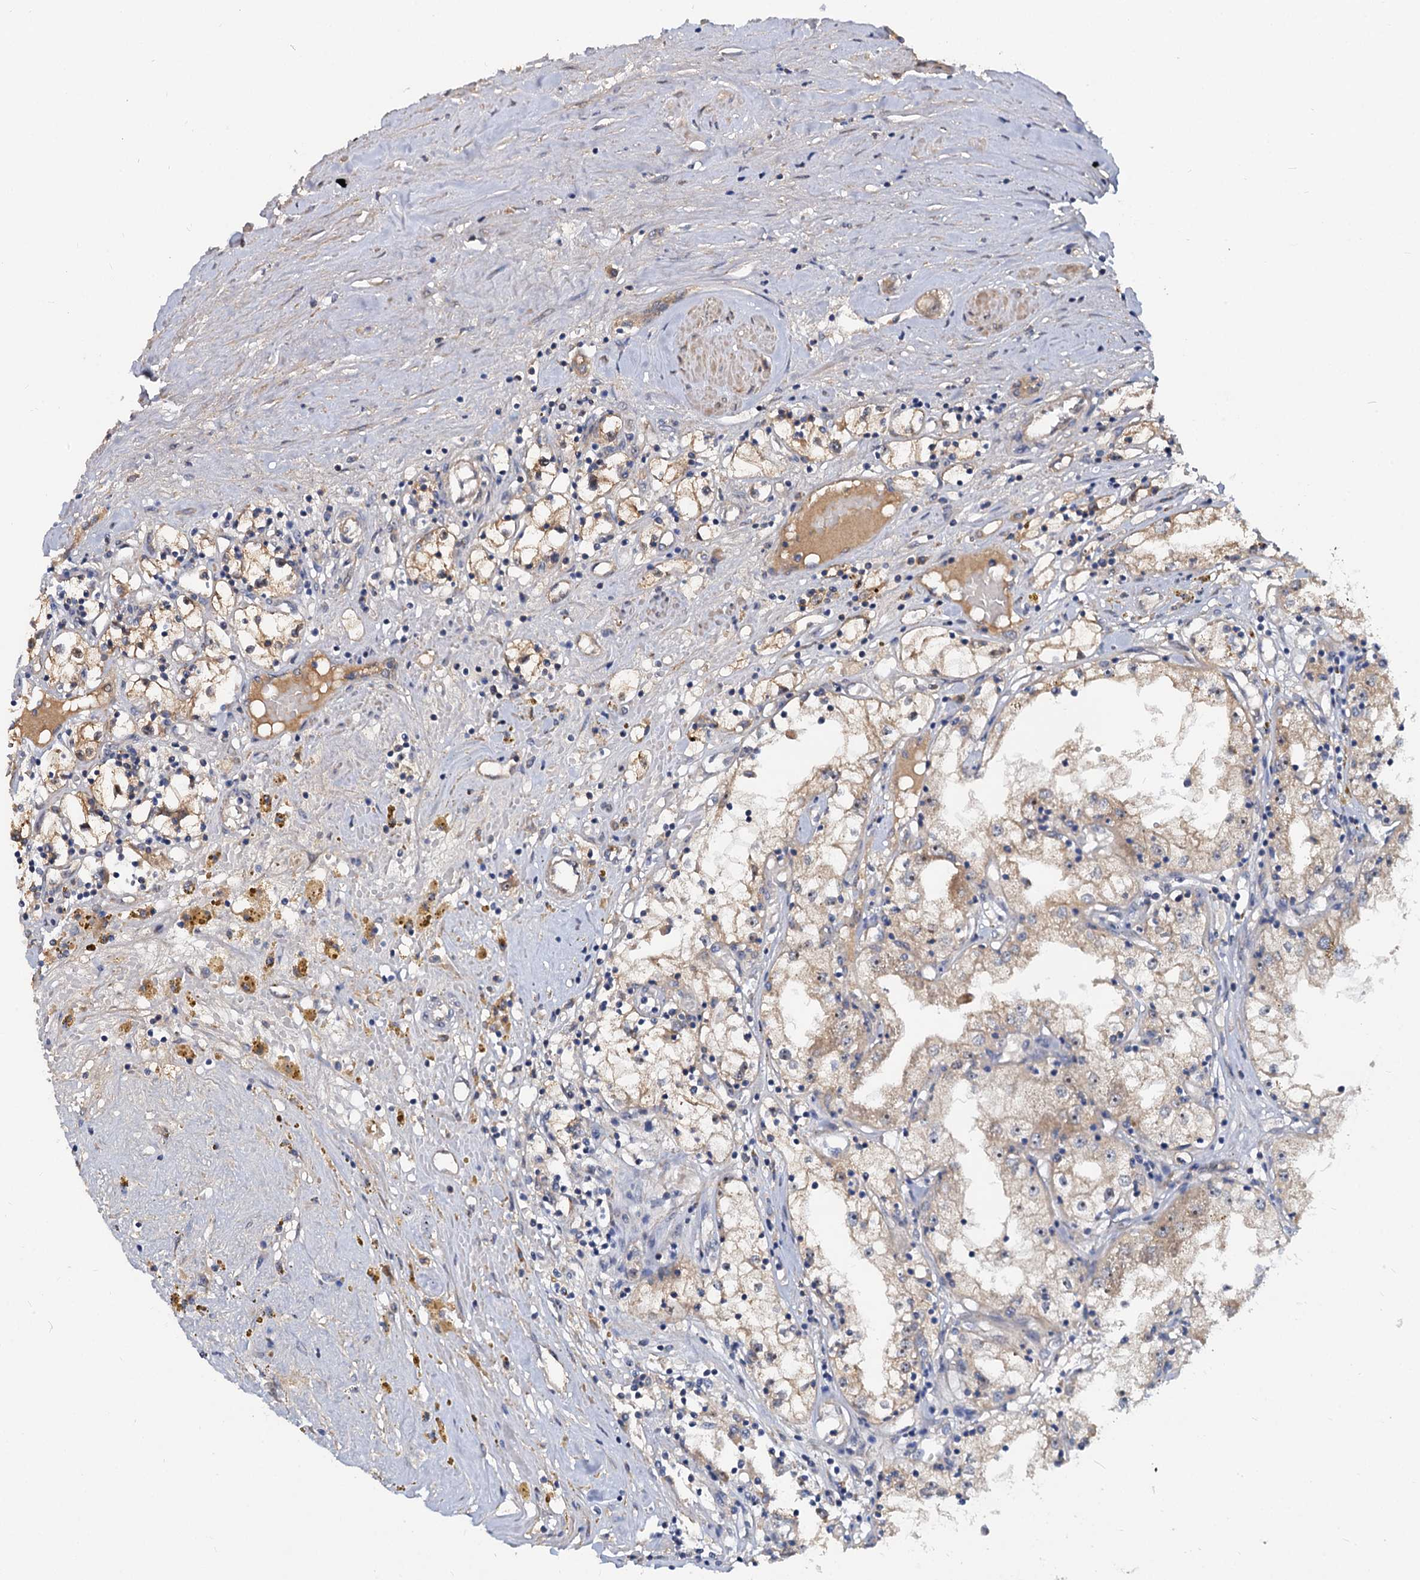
{"staining": {"intensity": "weak", "quantity": "25%-75%", "location": "cytoplasmic/membranous"}, "tissue": "renal cancer", "cell_type": "Tumor cells", "image_type": "cancer", "snomed": [{"axis": "morphology", "description": "Adenocarcinoma, NOS"}, {"axis": "topography", "description": "Kidney"}], "caption": "Weak cytoplasmic/membranous staining is identified in approximately 25%-75% of tumor cells in renal cancer.", "gene": "SNX15", "patient": {"sex": "male", "age": 56}}